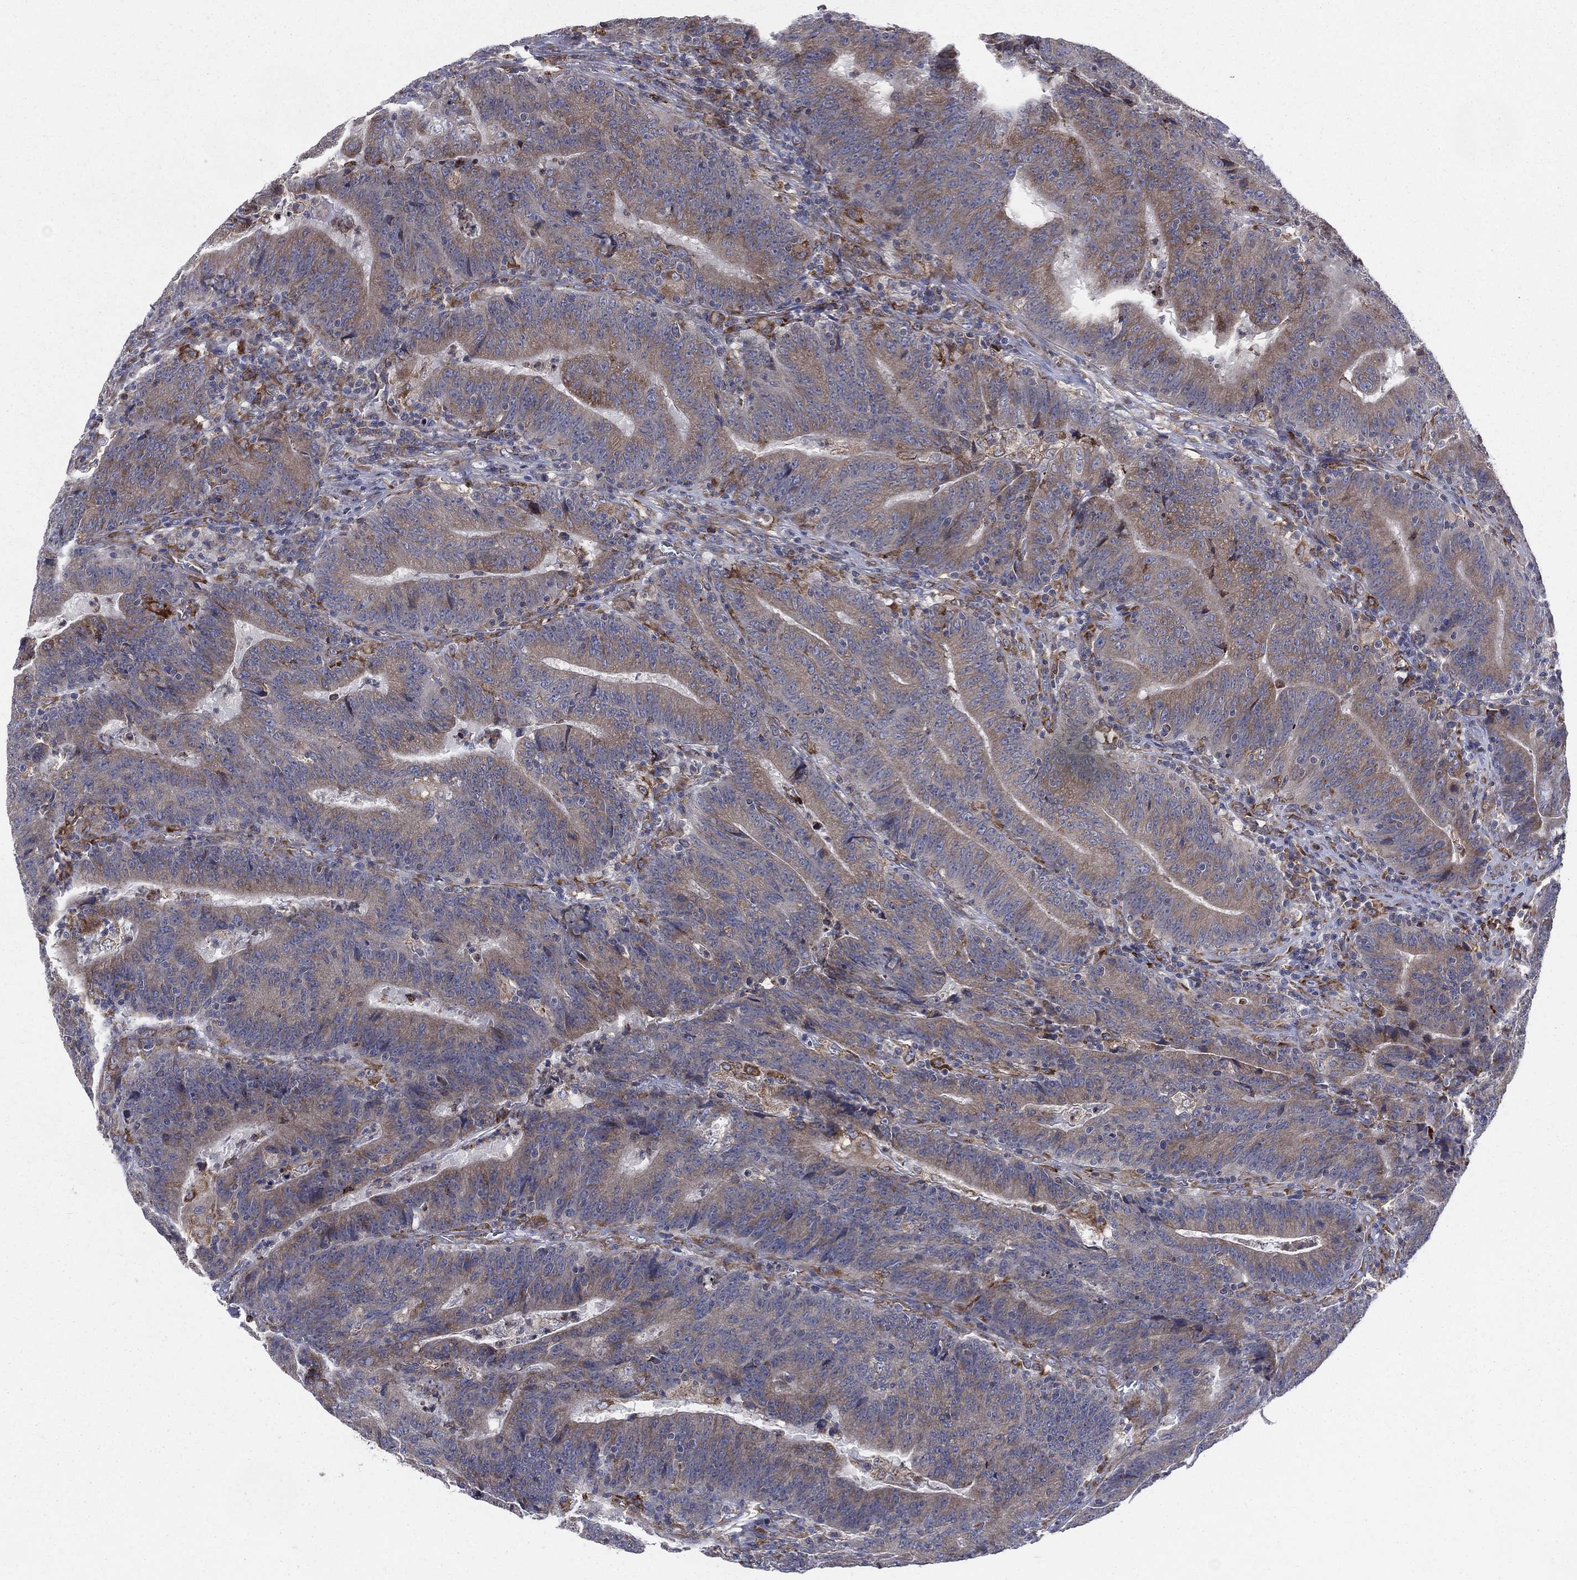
{"staining": {"intensity": "moderate", "quantity": "25%-75%", "location": "cytoplasmic/membranous"}, "tissue": "colorectal cancer", "cell_type": "Tumor cells", "image_type": "cancer", "snomed": [{"axis": "morphology", "description": "Adenocarcinoma, NOS"}, {"axis": "topography", "description": "Colon"}], "caption": "About 25%-75% of tumor cells in human adenocarcinoma (colorectal) show moderate cytoplasmic/membranous protein expression as visualized by brown immunohistochemical staining.", "gene": "CCDC159", "patient": {"sex": "female", "age": 75}}